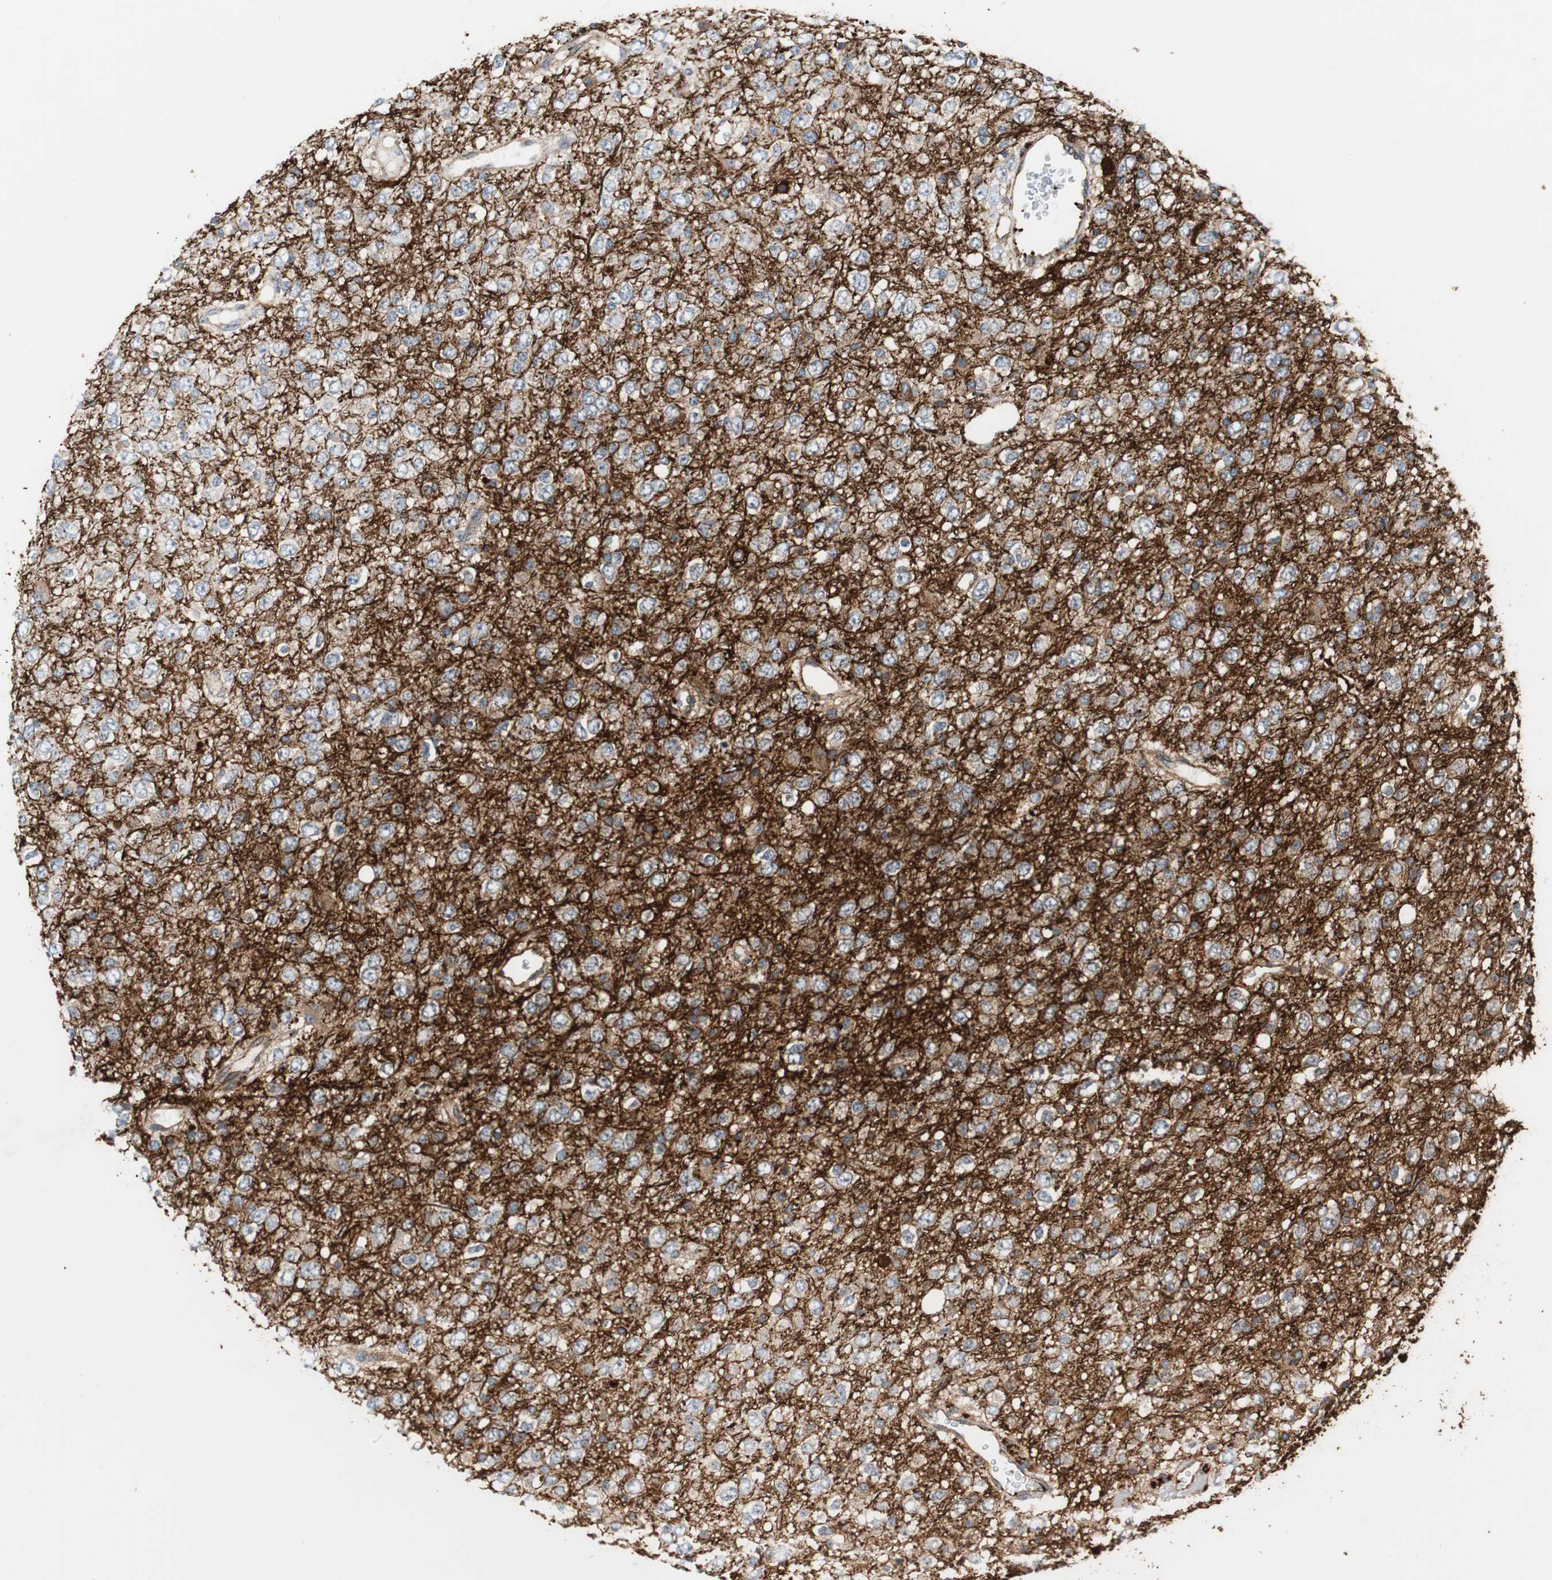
{"staining": {"intensity": "negative", "quantity": "none", "location": "none"}, "tissue": "glioma", "cell_type": "Tumor cells", "image_type": "cancer", "snomed": [{"axis": "morphology", "description": "Glioma, malignant, High grade"}, {"axis": "topography", "description": "pancreas cauda"}], "caption": "Tumor cells show no significant staining in glioma.", "gene": "TUBA4A", "patient": {"sex": "male", "age": 60}}